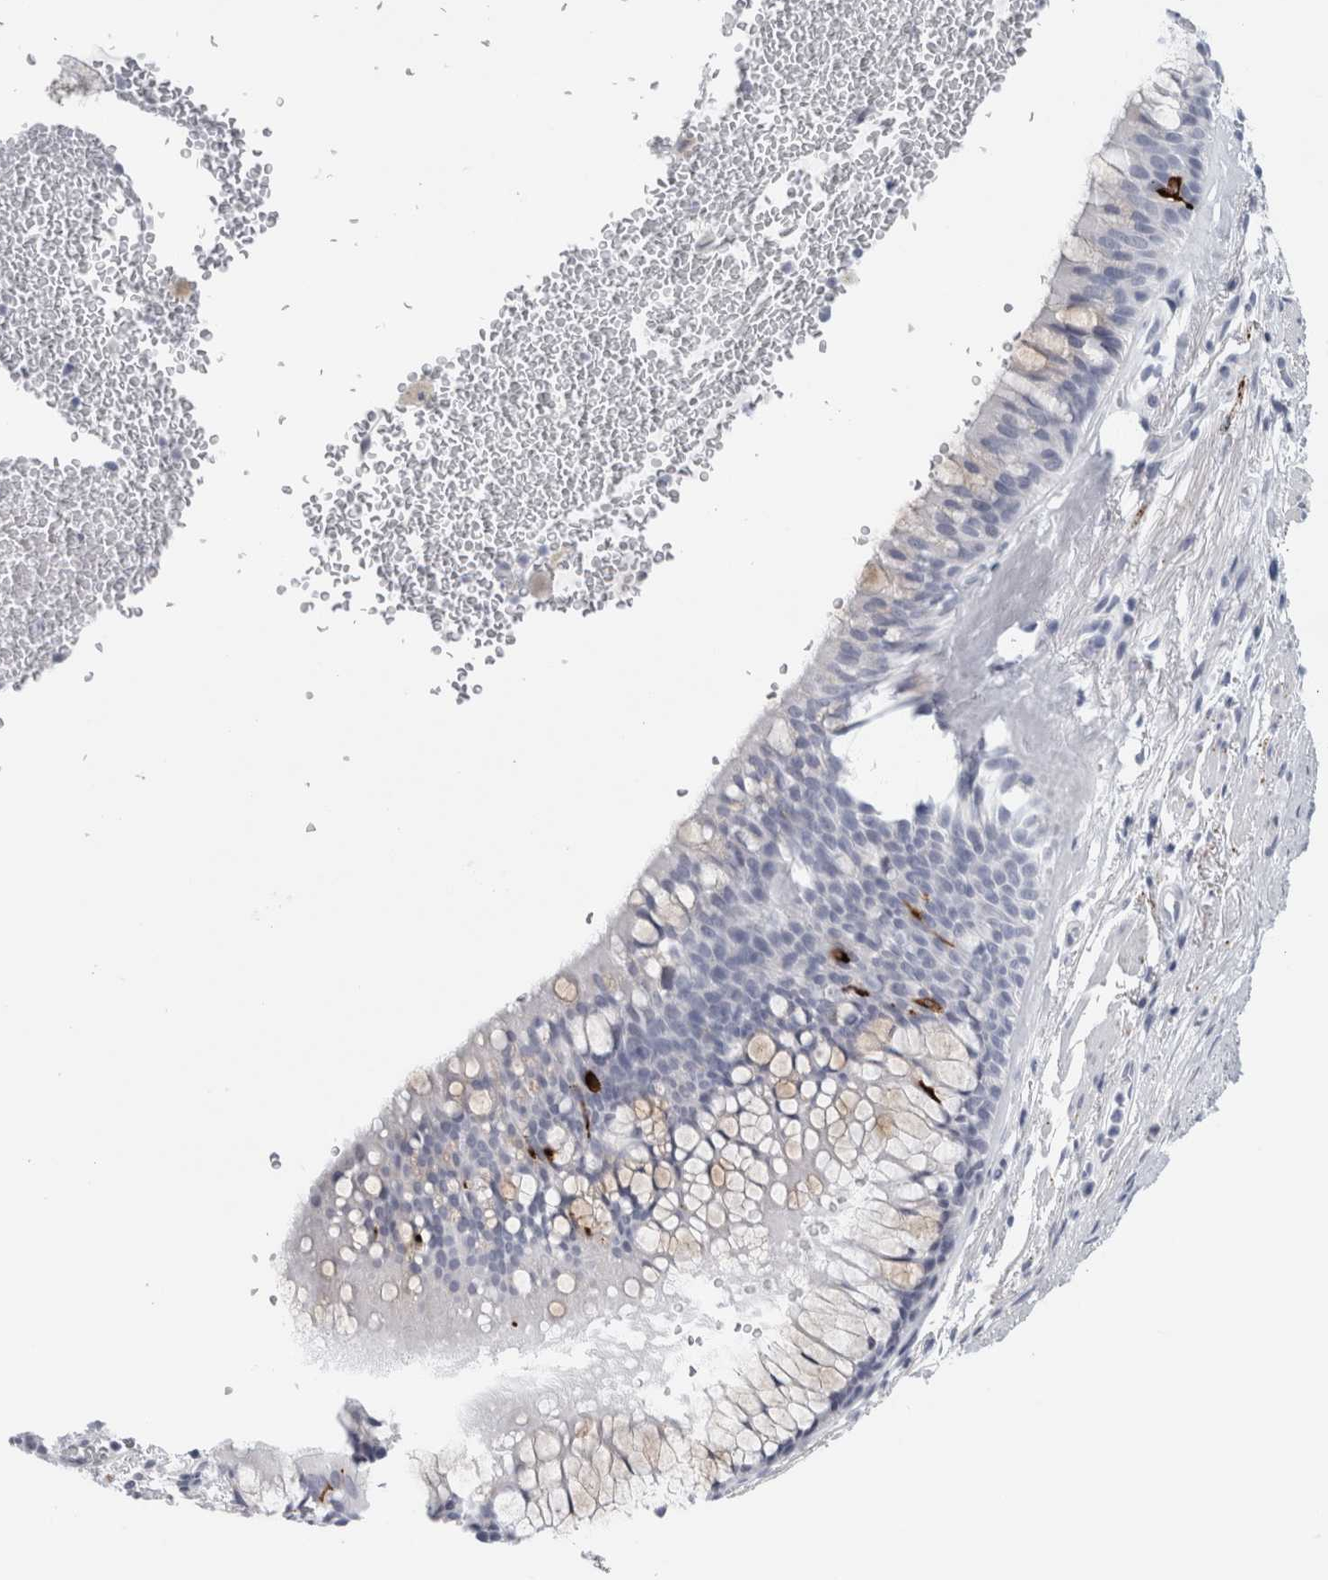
{"staining": {"intensity": "strong", "quantity": "<25%", "location": "cytoplasmic/membranous"}, "tissue": "bronchus", "cell_type": "Respiratory epithelial cells", "image_type": "normal", "snomed": [{"axis": "morphology", "description": "Normal tissue, NOS"}, {"axis": "topography", "description": "Cartilage tissue"}, {"axis": "topography", "description": "Bronchus"}], "caption": "The image reveals a brown stain indicating the presence of a protein in the cytoplasmic/membranous of respiratory epithelial cells in bronchus. (DAB IHC with brightfield microscopy, high magnification).", "gene": "CPE", "patient": {"sex": "female", "age": 53}}